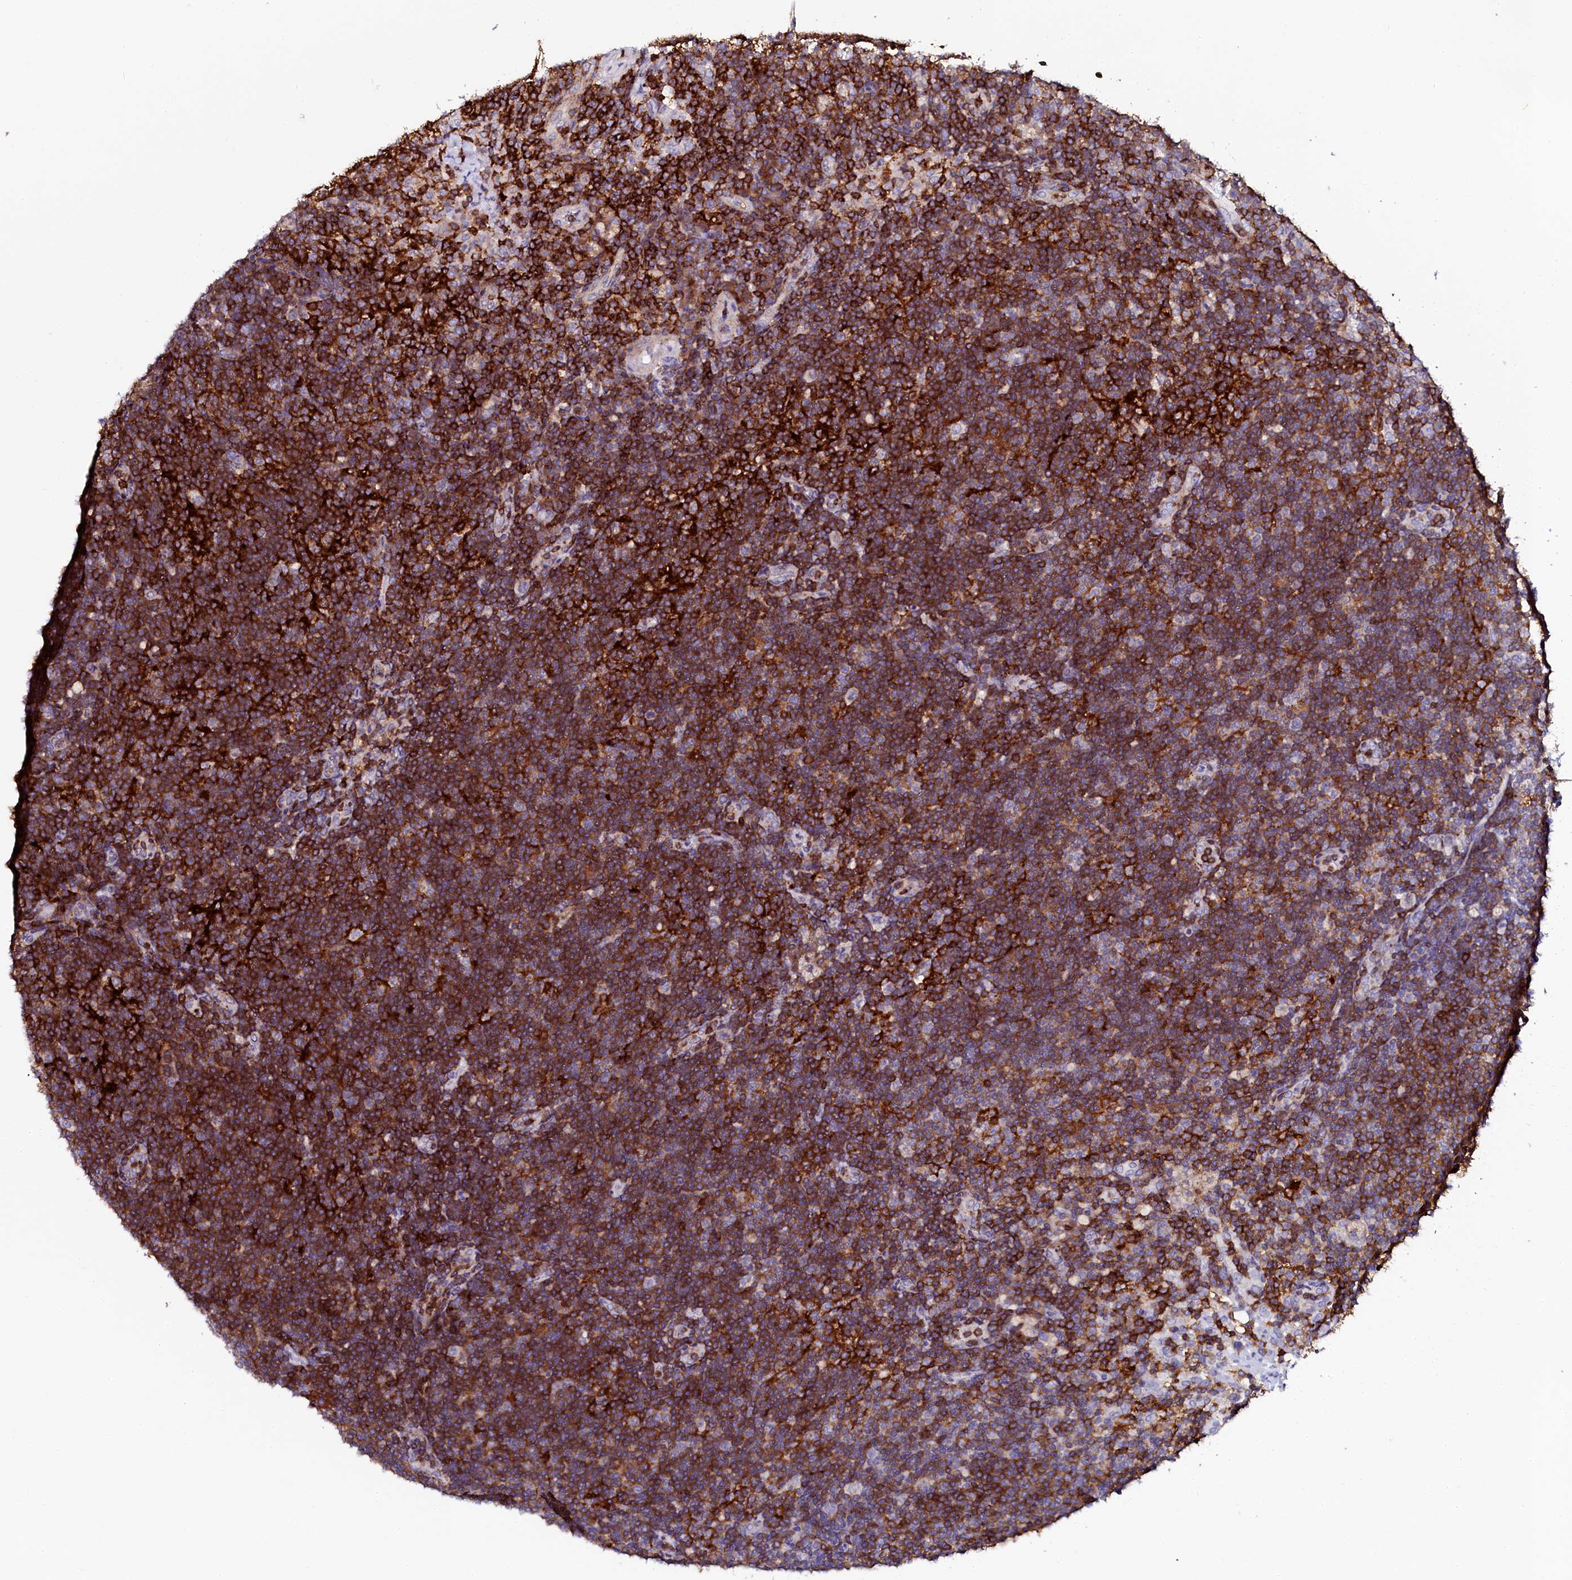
{"staining": {"intensity": "weak", "quantity": "25%-75%", "location": "cytoplasmic/membranous"}, "tissue": "lymph node", "cell_type": "Germinal center cells", "image_type": "normal", "snomed": [{"axis": "morphology", "description": "Normal tissue, NOS"}, {"axis": "topography", "description": "Lymph node"}], "caption": "Immunohistochemistry of unremarkable lymph node exhibits low levels of weak cytoplasmic/membranous positivity in approximately 25%-75% of germinal center cells. Nuclei are stained in blue.", "gene": "AAAS", "patient": {"sex": "female", "age": 70}}